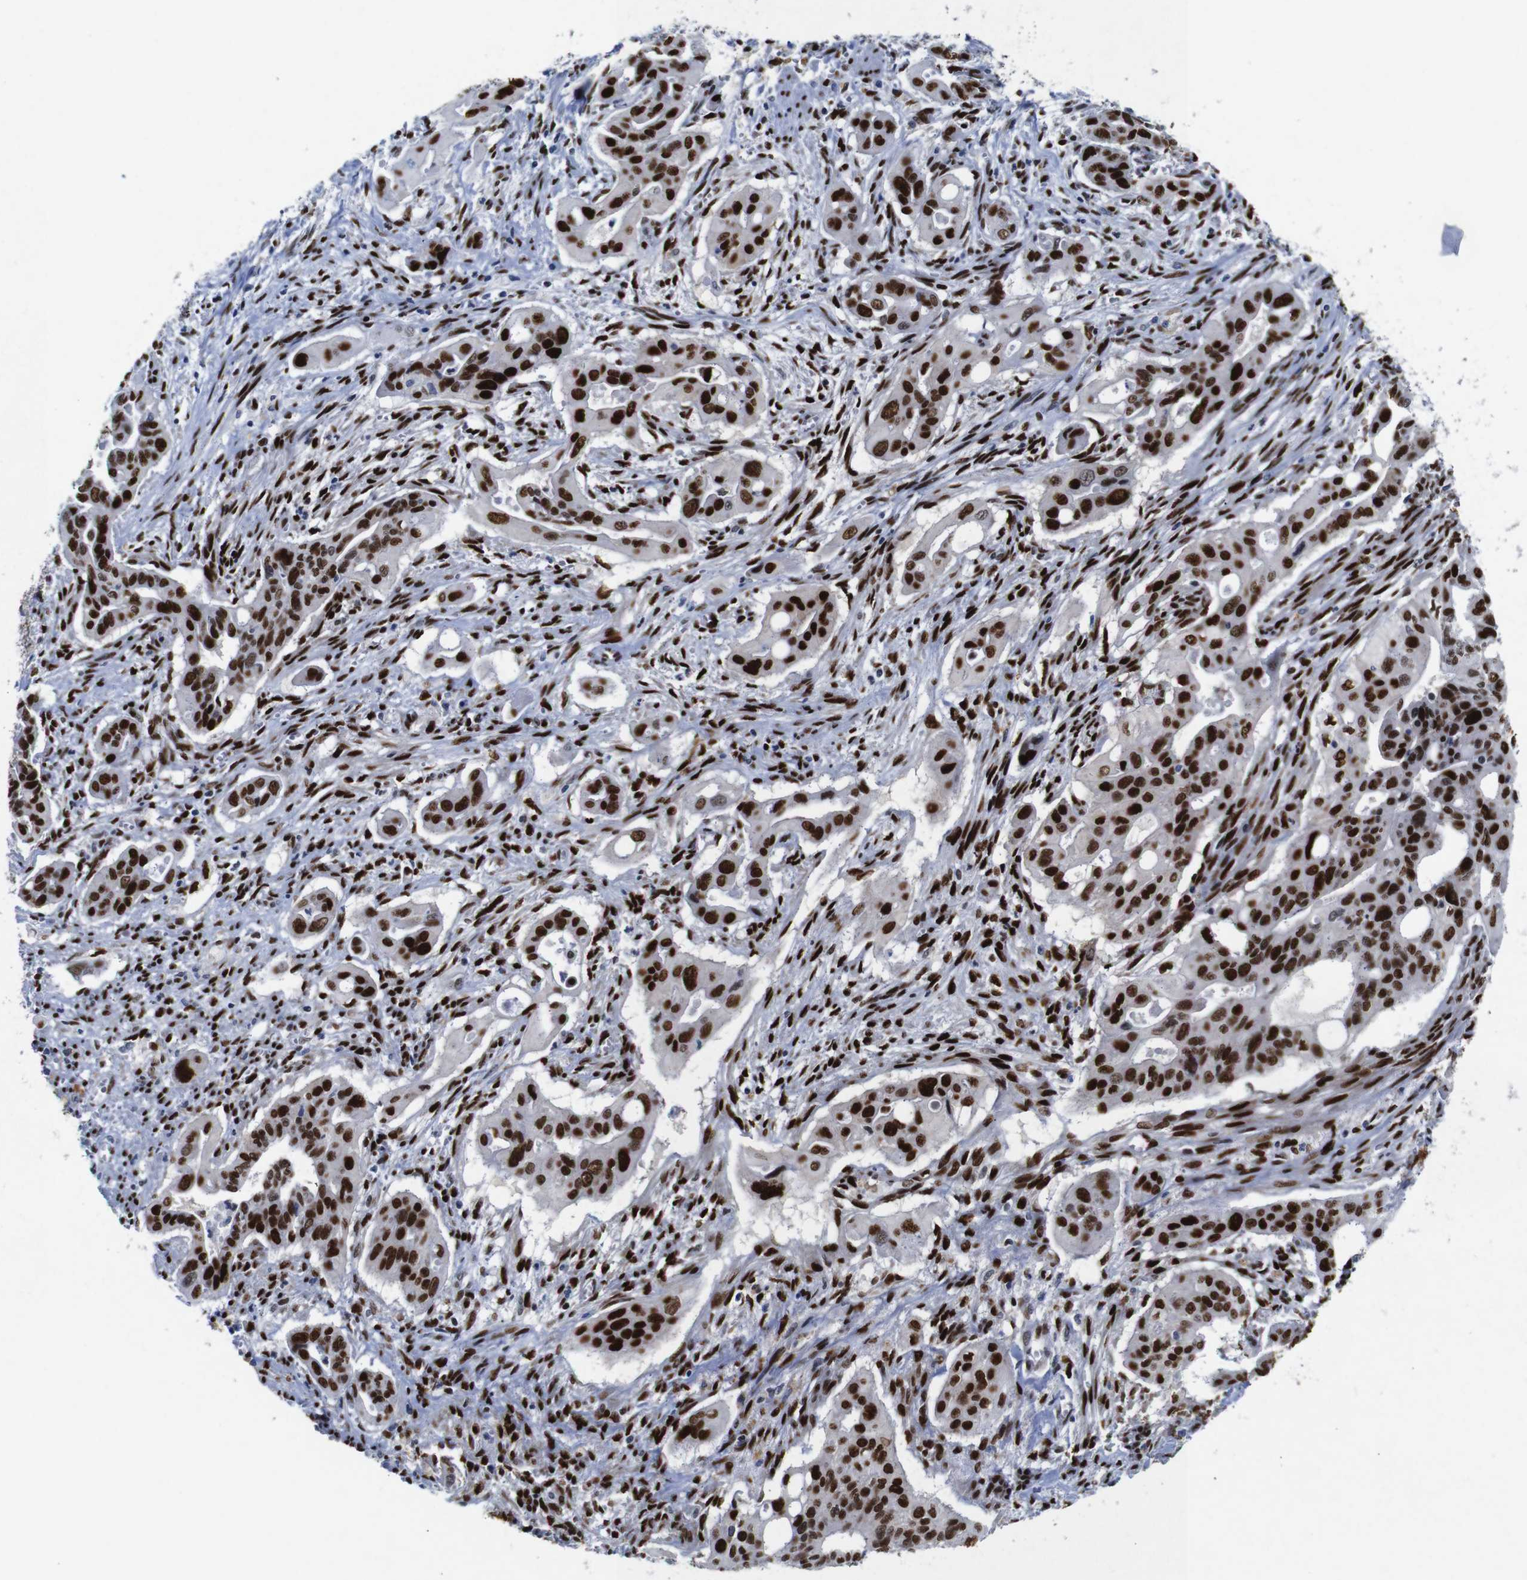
{"staining": {"intensity": "strong", "quantity": ">75%", "location": "nuclear"}, "tissue": "pancreatic cancer", "cell_type": "Tumor cells", "image_type": "cancer", "snomed": [{"axis": "morphology", "description": "Adenocarcinoma, NOS"}, {"axis": "topography", "description": "Pancreas"}], "caption": "Strong nuclear positivity is seen in approximately >75% of tumor cells in adenocarcinoma (pancreatic).", "gene": "FOSL2", "patient": {"sex": "male", "age": 77}}